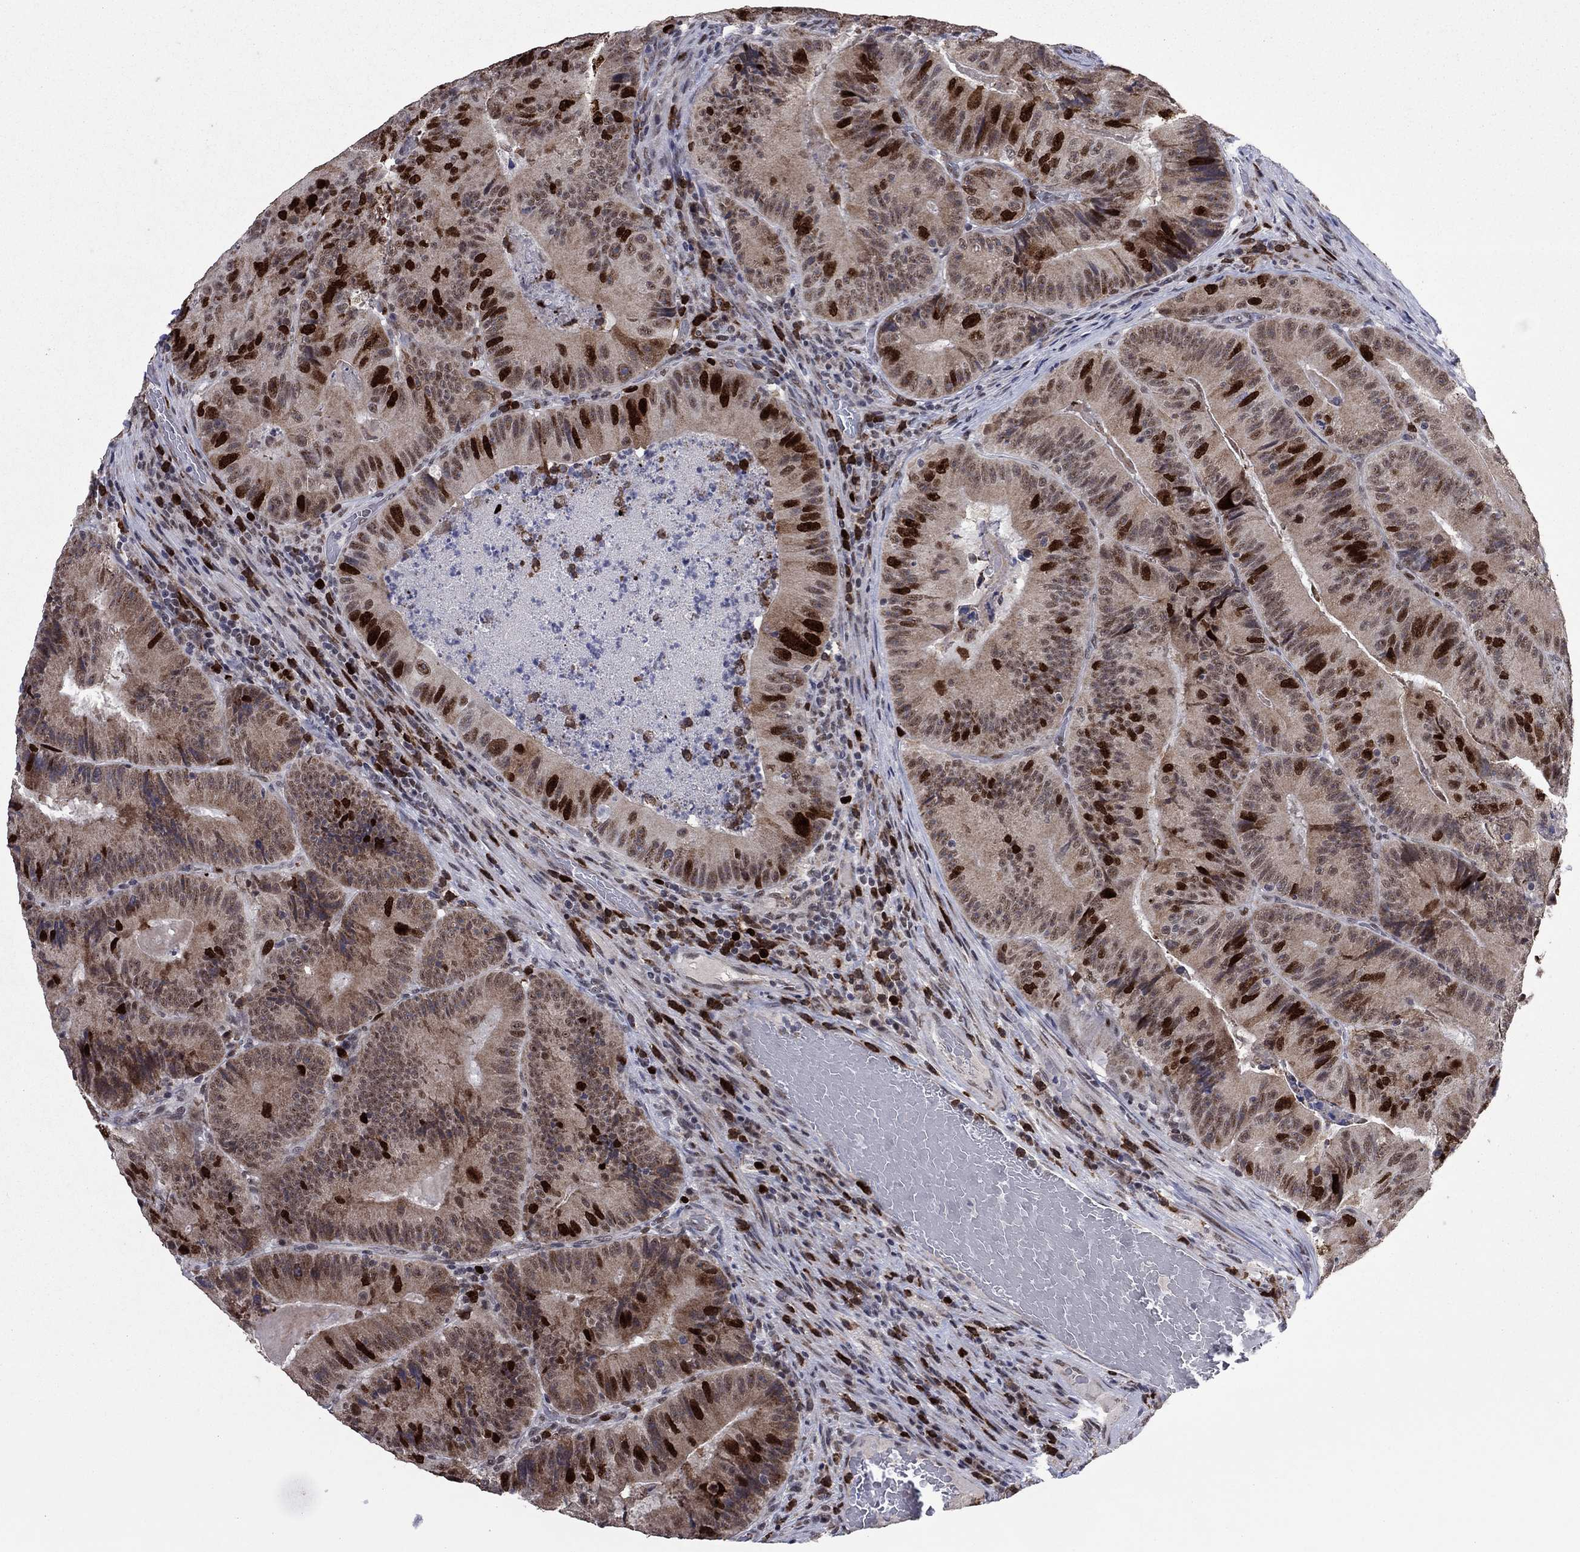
{"staining": {"intensity": "strong", "quantity": "25%-75%", "location": "nuclear"}, "tissue": "colorectal cancer", "cell_type": "Tumor cells", "image_type": "cancer", "snomed": [{"axis": "morphology", "description": "Adenocarcinoma, NOS"}, {"axis": "topography", "description": "Colon"}], "caption": "DAB (3,3'-diaminobenzidine) immunohistochemical staining of colorectal cancer (adenocarcinoma) exhibits strong nuclear protein staining in about 25%-75% of tumor cells.", "gene": "CDCA5", "patient": {"sex": "female", "age": 86}}